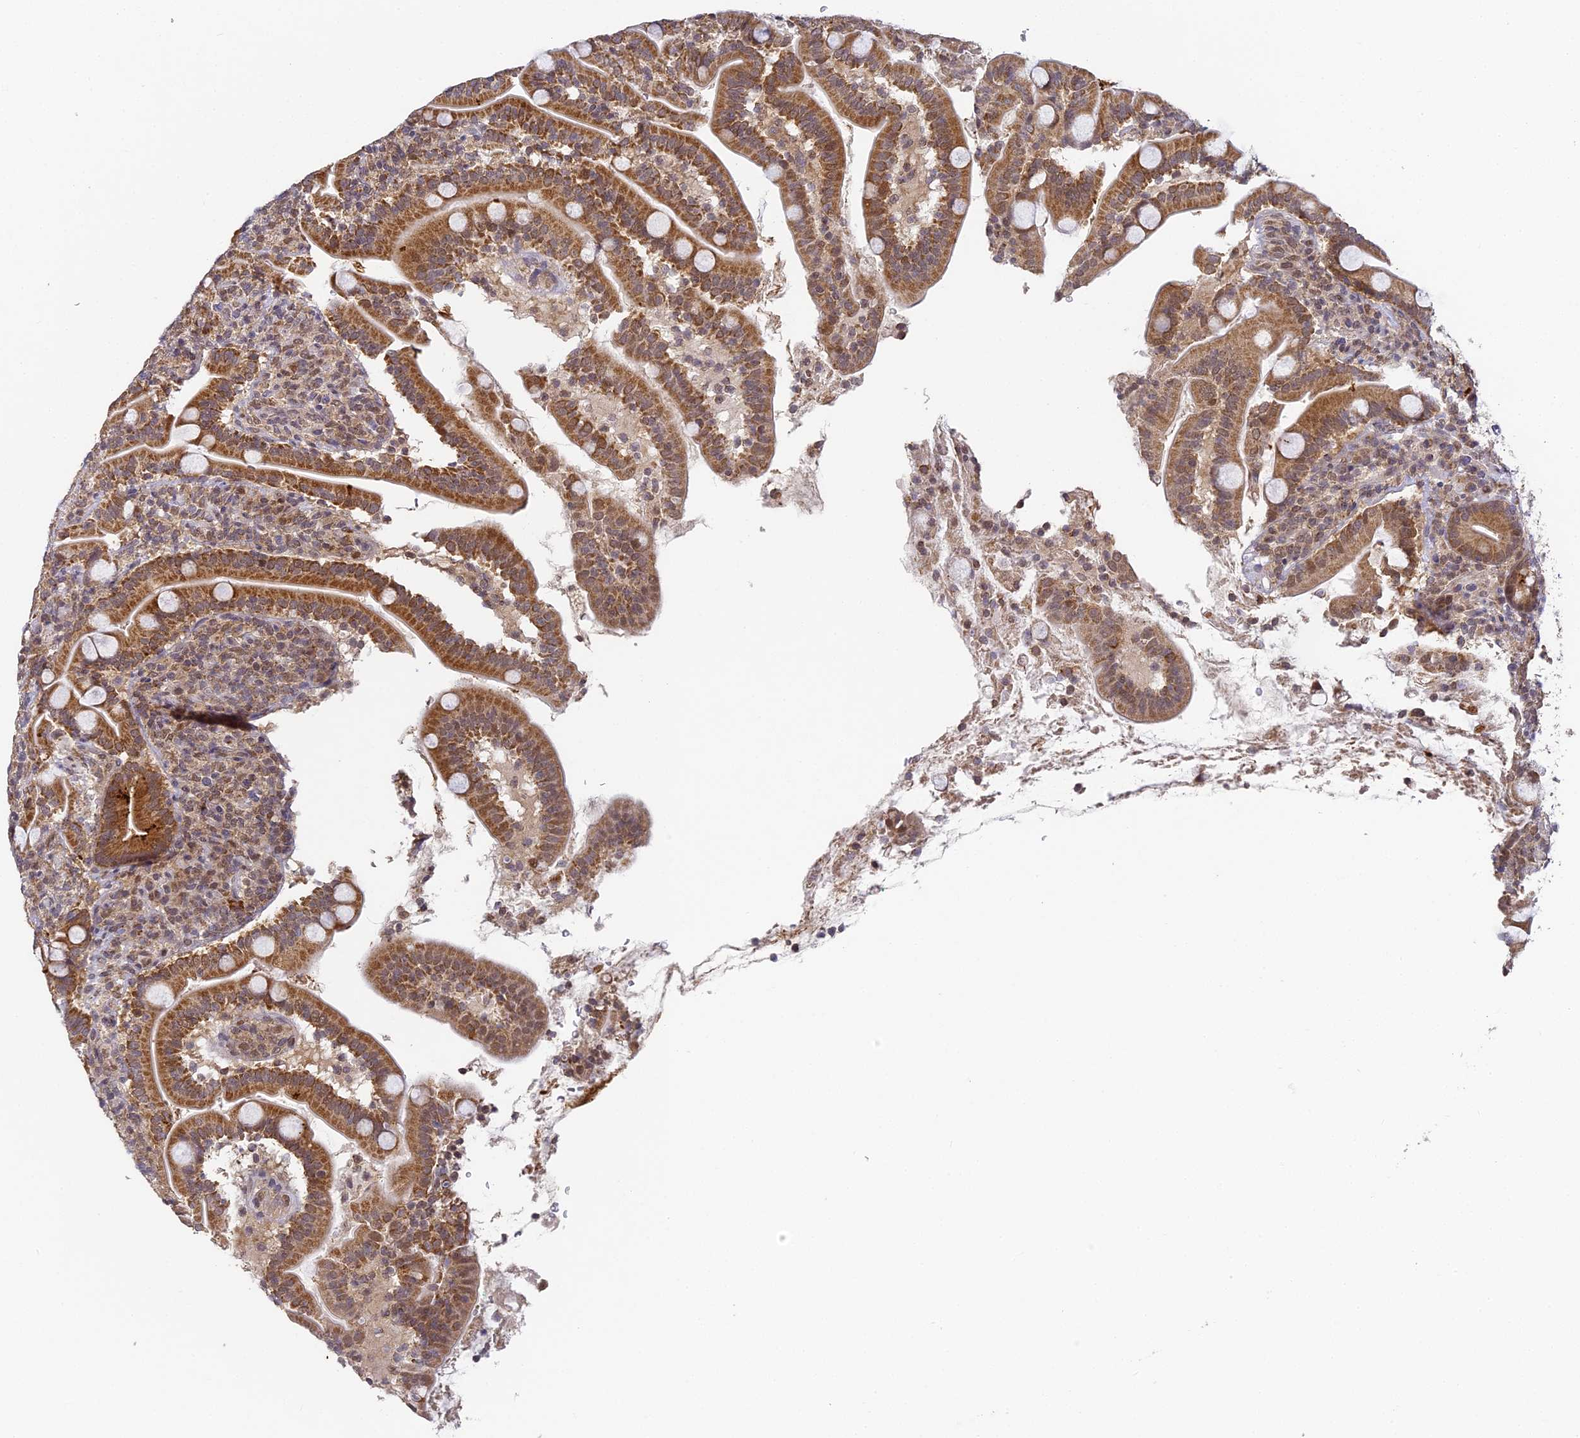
{"staining": {"intensity": "strong", "quantity": ">75%", "location": "cytoplasmic/membranous"}, "tissue": "duodenum", "cell_type": "Glandular cells", "image_type": "normal", "snomed": [{"axis": "morphology", "description": "Normal tissue, NOS"}, {"axis": "topography", "description": "Duodenum"}], "caption": "The histopathology image demonstrates staining of benign duodenum, revealing strong cytoplasmic/membranous protein expression (brown color) within glandular cells. The protein is stained brown, and the nuclei are stained in blue (DAB IHC with brightfield microscopy, high magnification).", "gene": "DNAAF10", "patient": {"sex": "male", "age": 35}}